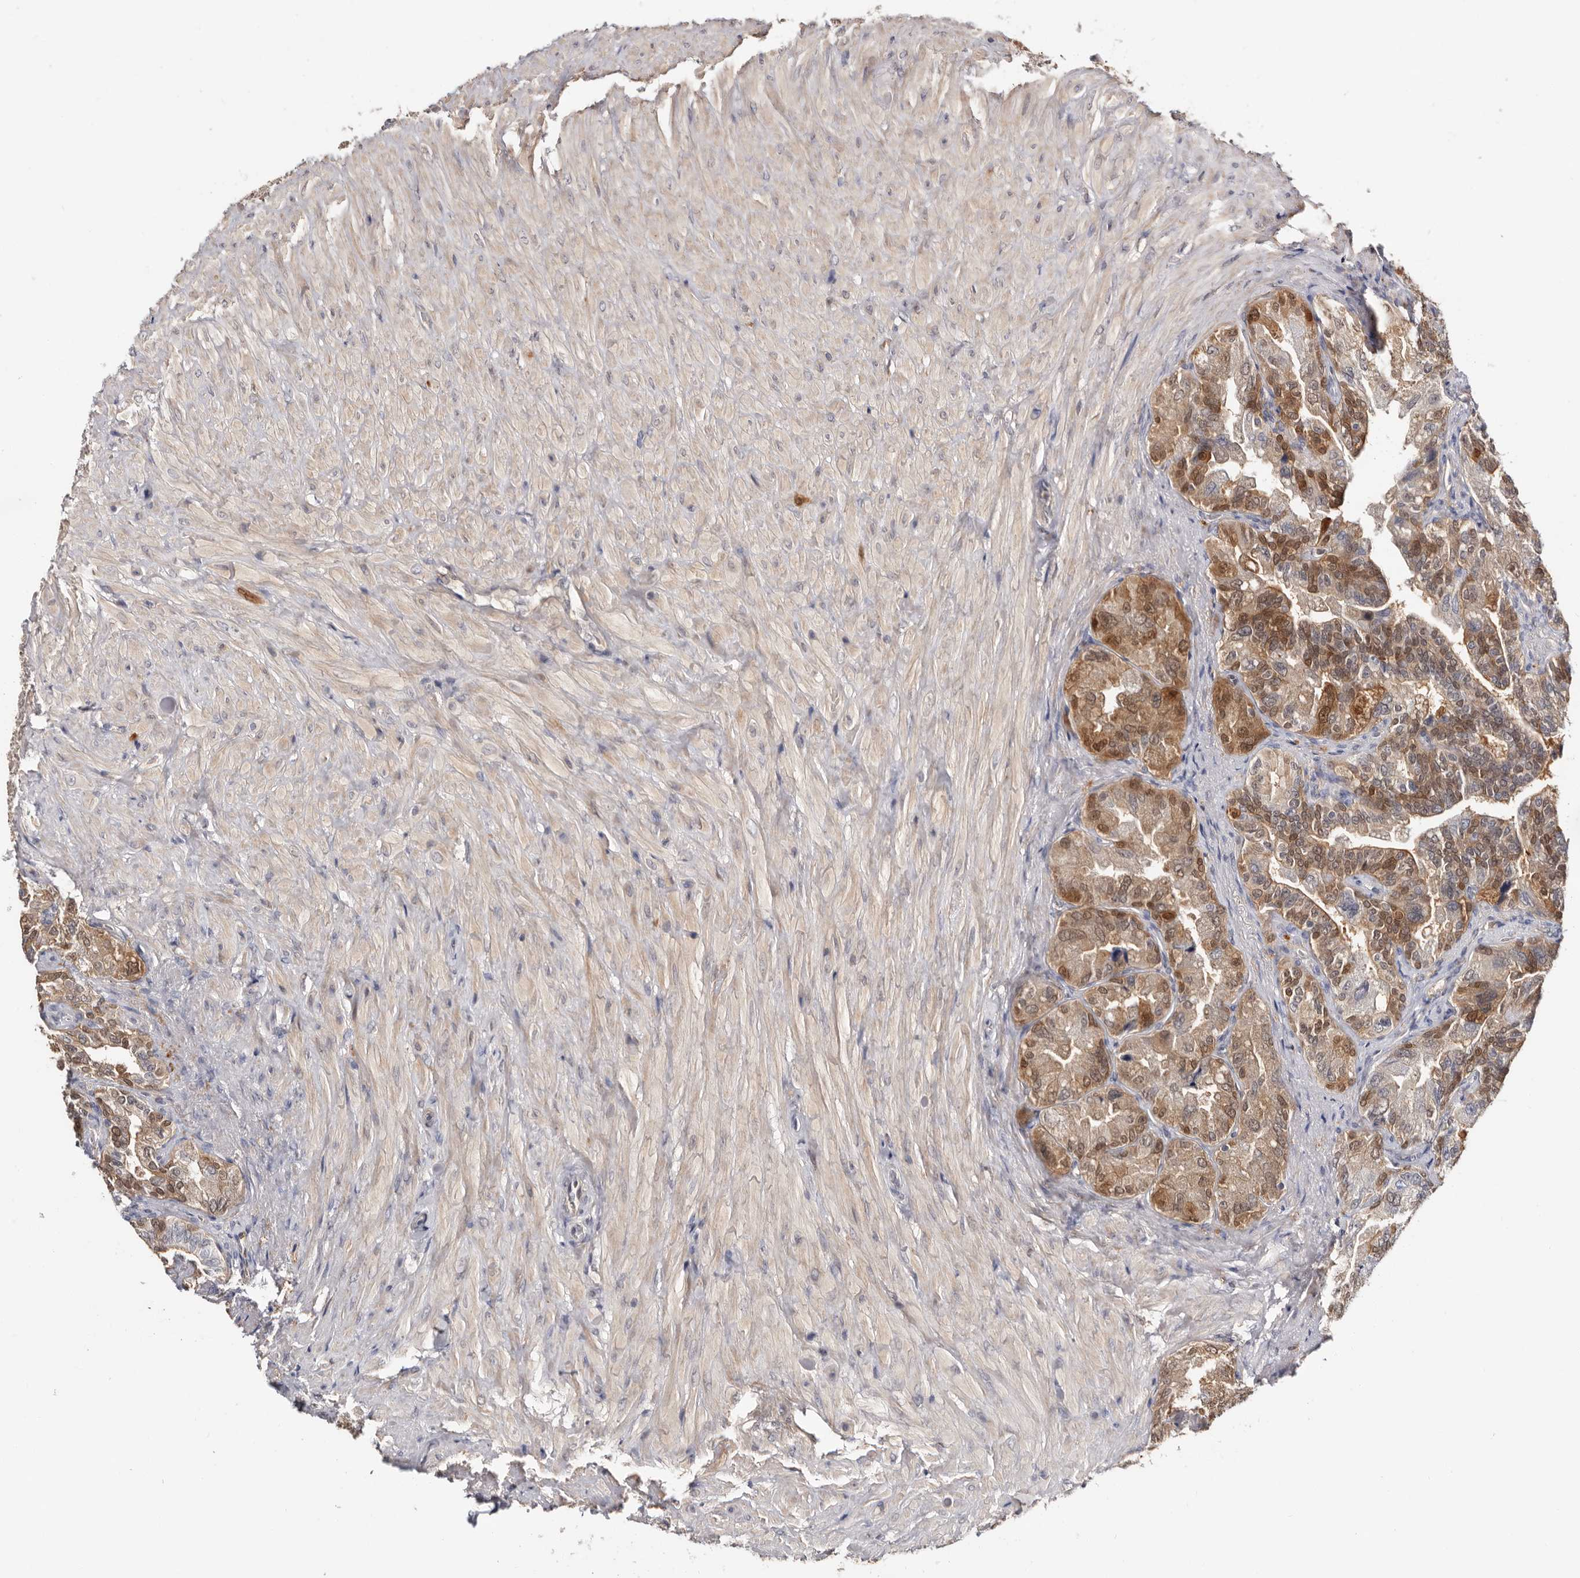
{"staining": {"intensity": "moderate", "quantity": ">75%", "location": "cytoplasmic/membranous,nuclear"}, "tissue": "seminal vesicle", "cell_type": "Glandular cells", "image_type": "normal", "snomed": [{"axis": "morphology", "description": "Normal tissue, NOS"}, {"axis": "topography", "description": "Seminal veicle"}, {"axis": "topography", "description": "Peripheral nerve tissue"}], "caption": "Protein analysis of normal seminal vesicle demonstrates moderate cytoplasmic/membranous,nuclear expression in about >75% of glandular cells.", "gene": "TP53I3", "patient": {"sex": "male", "age": 63}}